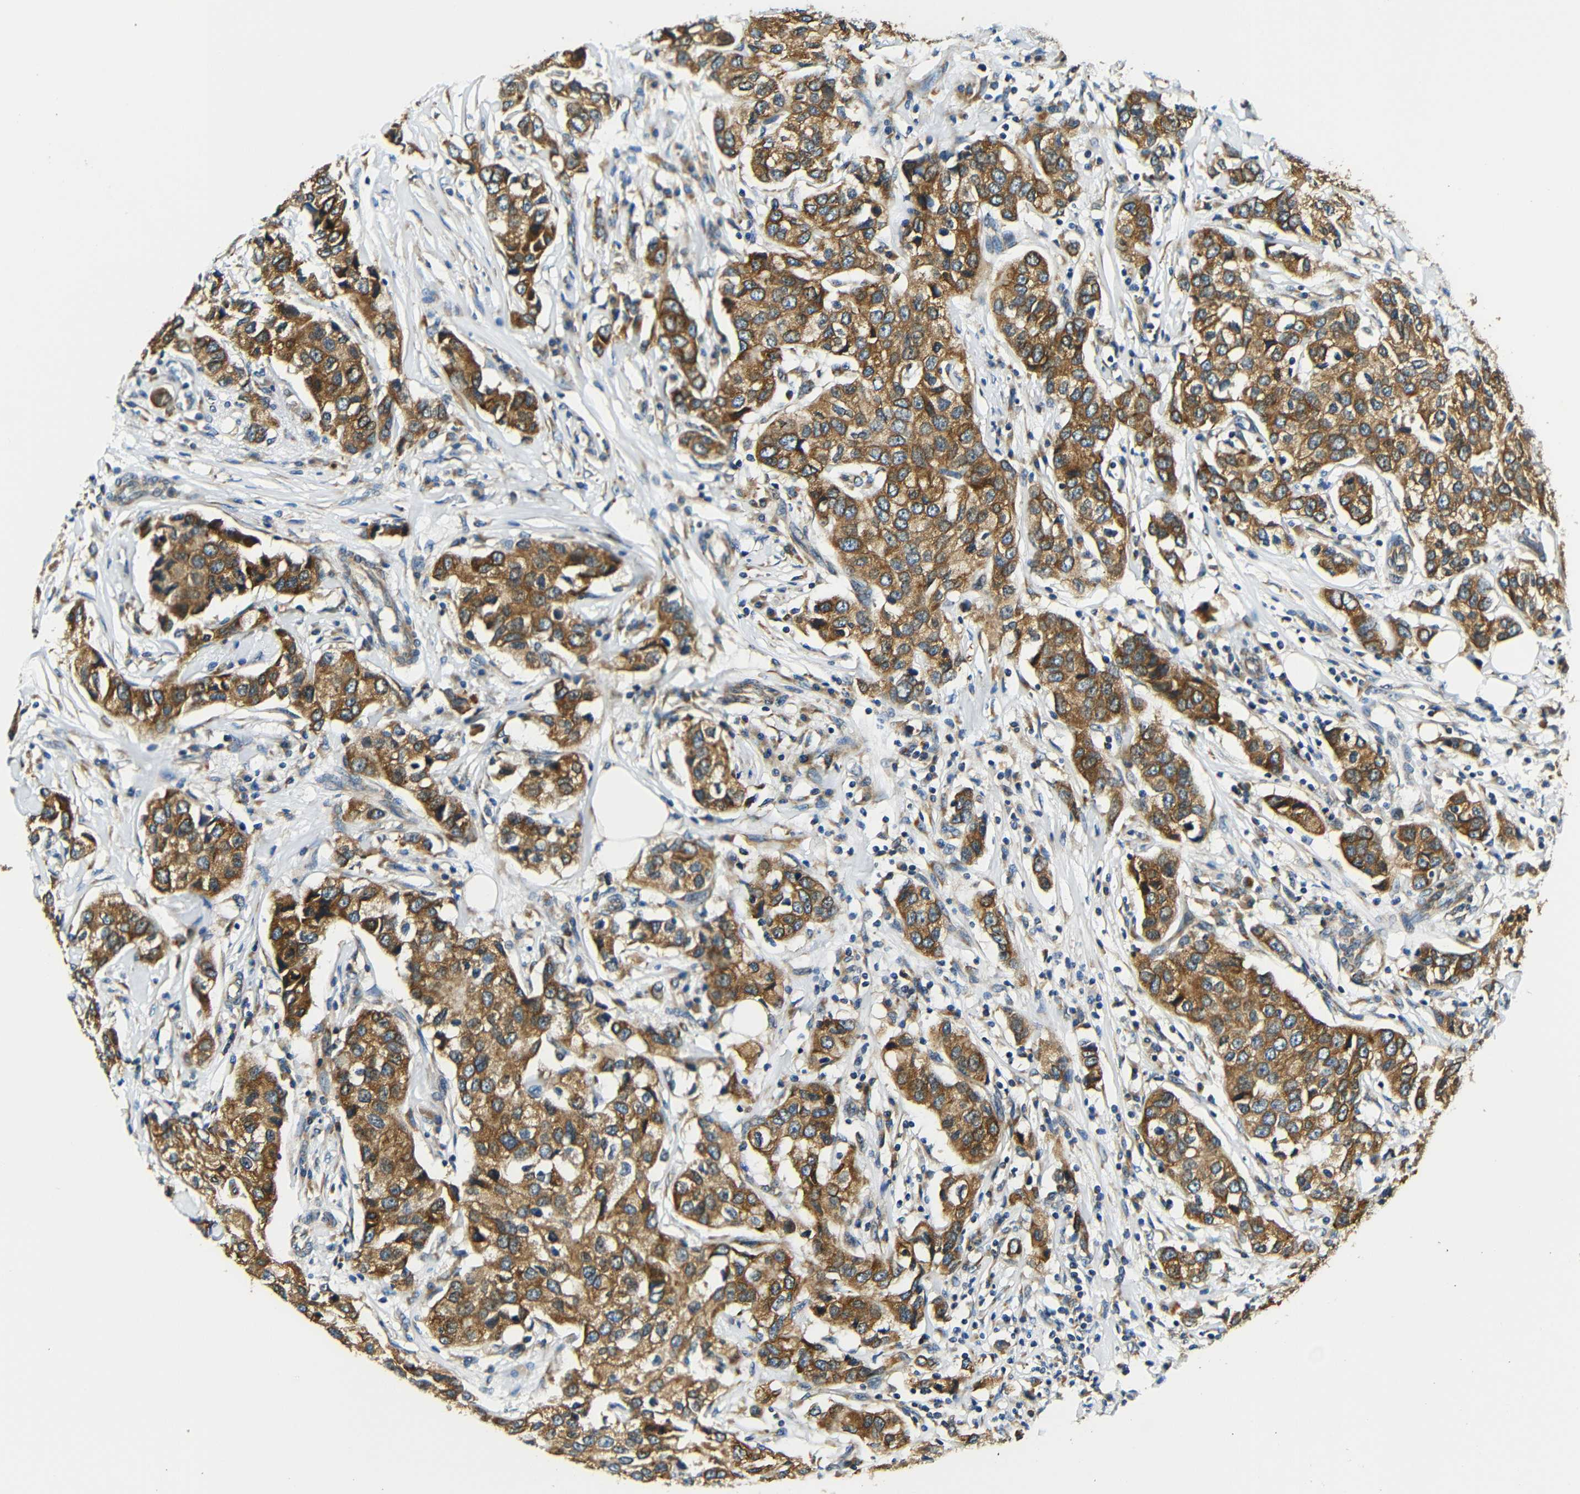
{"staining": {"intensity": "strong", "quantity": ">75%", "location": "cytoplasmic/membranous"}, "tissue": "breast cancer", "cell_type": "Tumor cells", "image_type": "cancer", "snomed": [{"axis": "morphology", "description": "Duct carcinoma"}, {"axis": "topography", "description": "Breast"}], "caption": "This image exhibits breast invasive ductal carcinoma stained with immunohistochemistry (IHC) to label a protein in brown. The cytoplasmic/membranous of tumor cells show strong positivity for the protein. Nuclei are counter-stained blue.", "gene": "VAPB", "patient": {"sex": "female", "age": 80}}